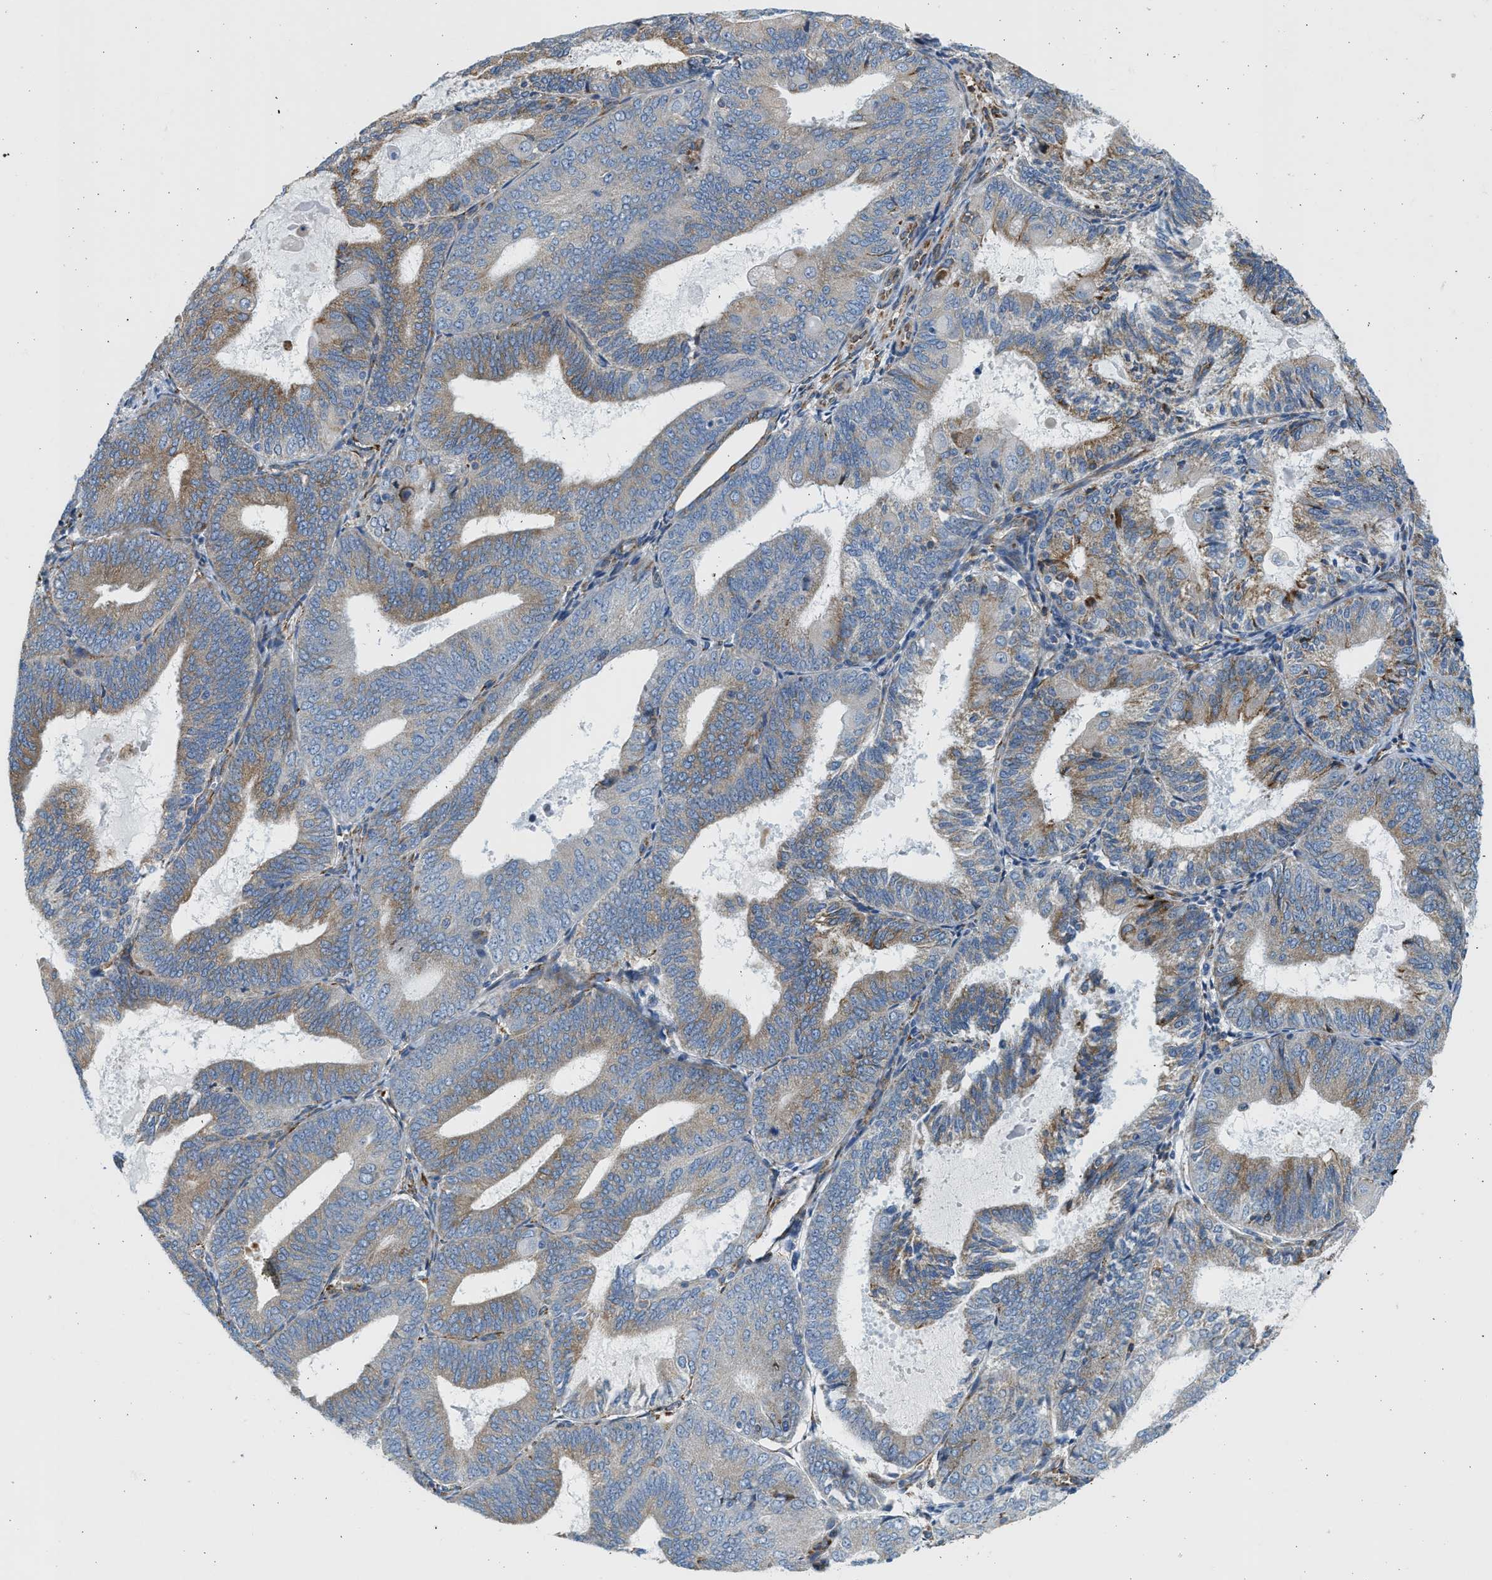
{"staining": {"intensity": "moderate", "quantity": "25%-75%", "location": "cytoplasmic/membranous"}, "tissue": "endometrial cancer", "cell_type": "Tumor cells", "image_type": "cancer", "snomed": [{"axis": "morphology", "description": "Adenocarcinoma, NOS"}, {"axis": "topography", "description": "Endometrium"}], "caption": "This photomicrograph exhibits IHC staining of human adenocarcinoma (endometrial), with medium moderate cytoplasmic/membranous staining in about 25%-75% of tumor cells.", "gene": "CNTN6", "patient": {"sex": "female", "age": 81}}